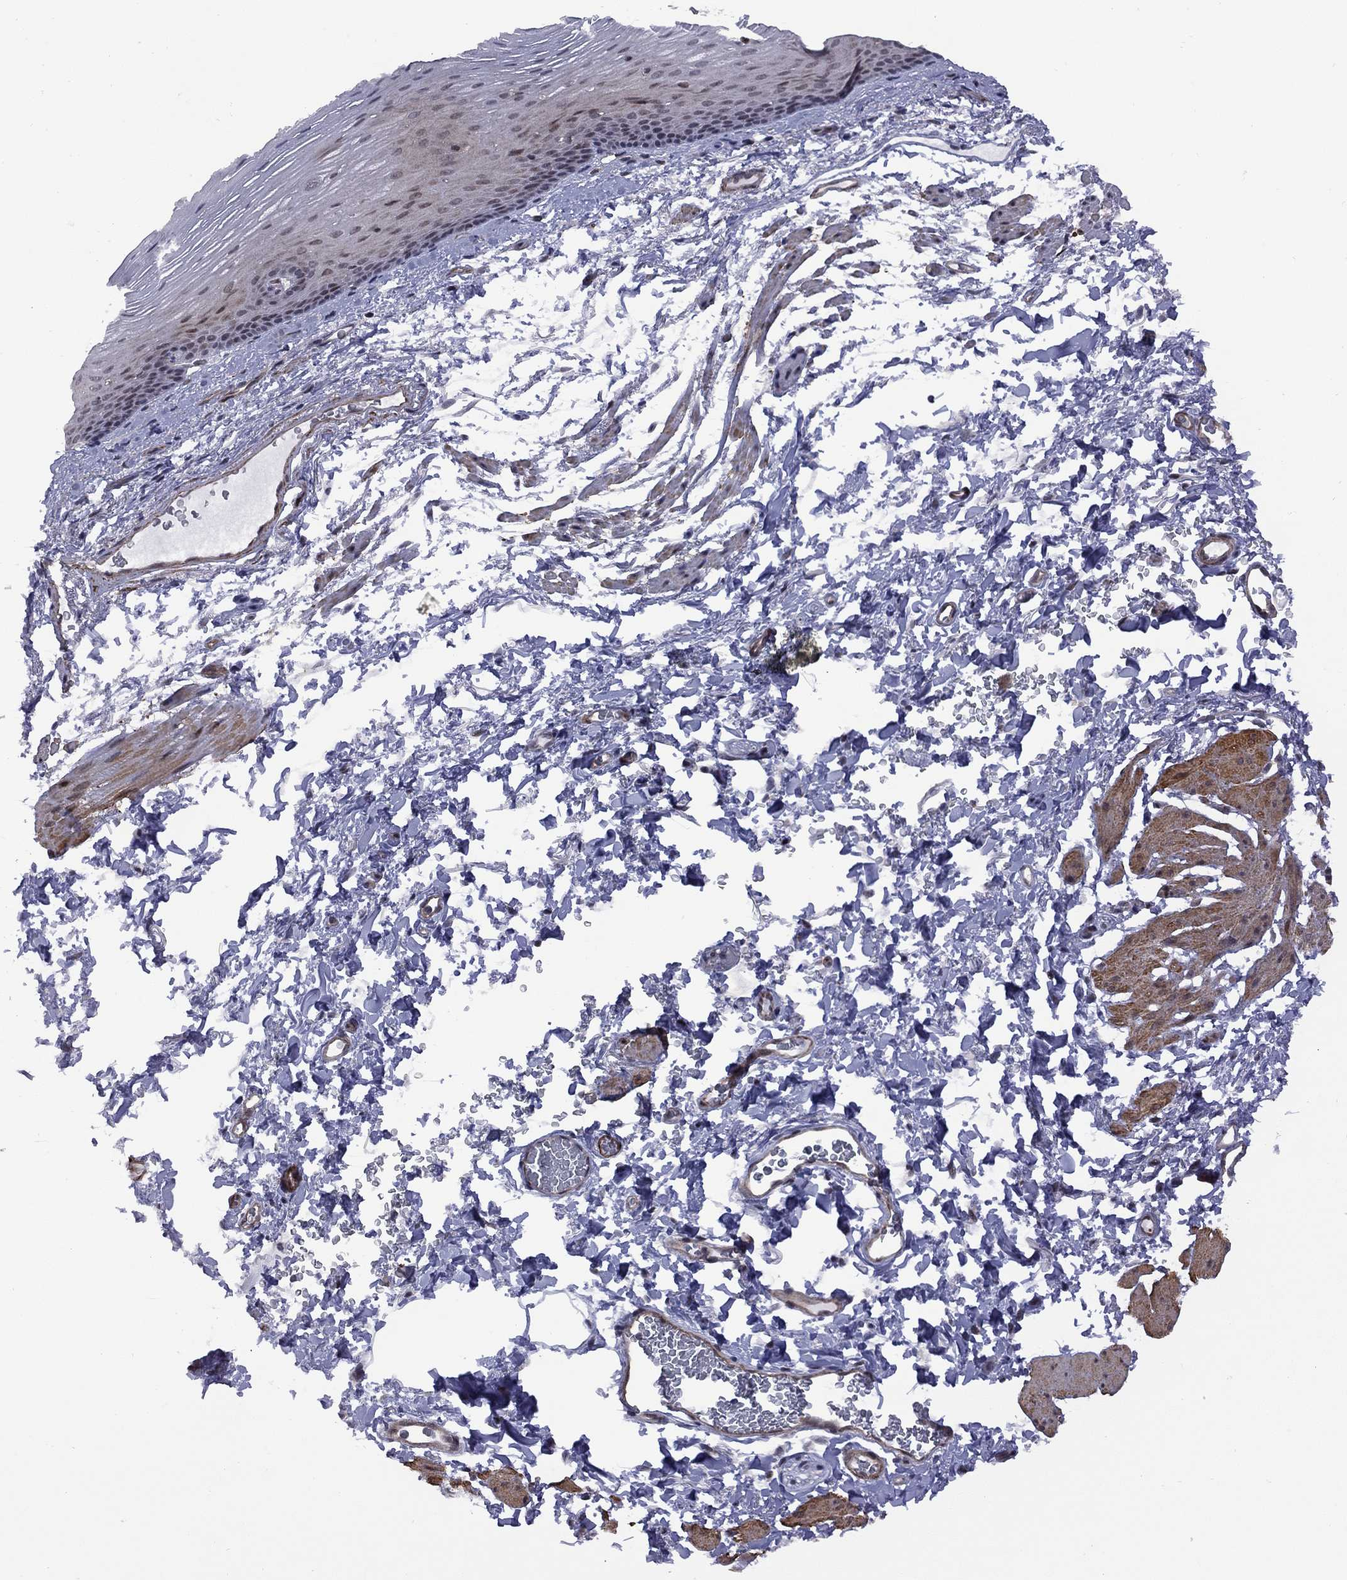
{"staining": {"intensity": "strong", "quantity": "<25%", "location": "nuclear"}, "tissue": "esophagus", "cell_type": "Squamous epithelial cells", "image_type": "normal", "snomed": [{"axis": "morphology", "description": "Normal tissue, NOS"}, {"axis": "topography", "description": "Esophagus"}], "caption": "Unremarkable esophagus demonstrates strong nuclear expression in approximately <25% of squamous epithelial cells, visualized by immunohistochemistry. (Stains: DAB (3,3'-diaminobenzidine) in brown, nuclei in blue, Microscopy: brightfield microscopy at high magnification).", "gene": "BRF1", "patient": {"sex": "male", "age": 76}}